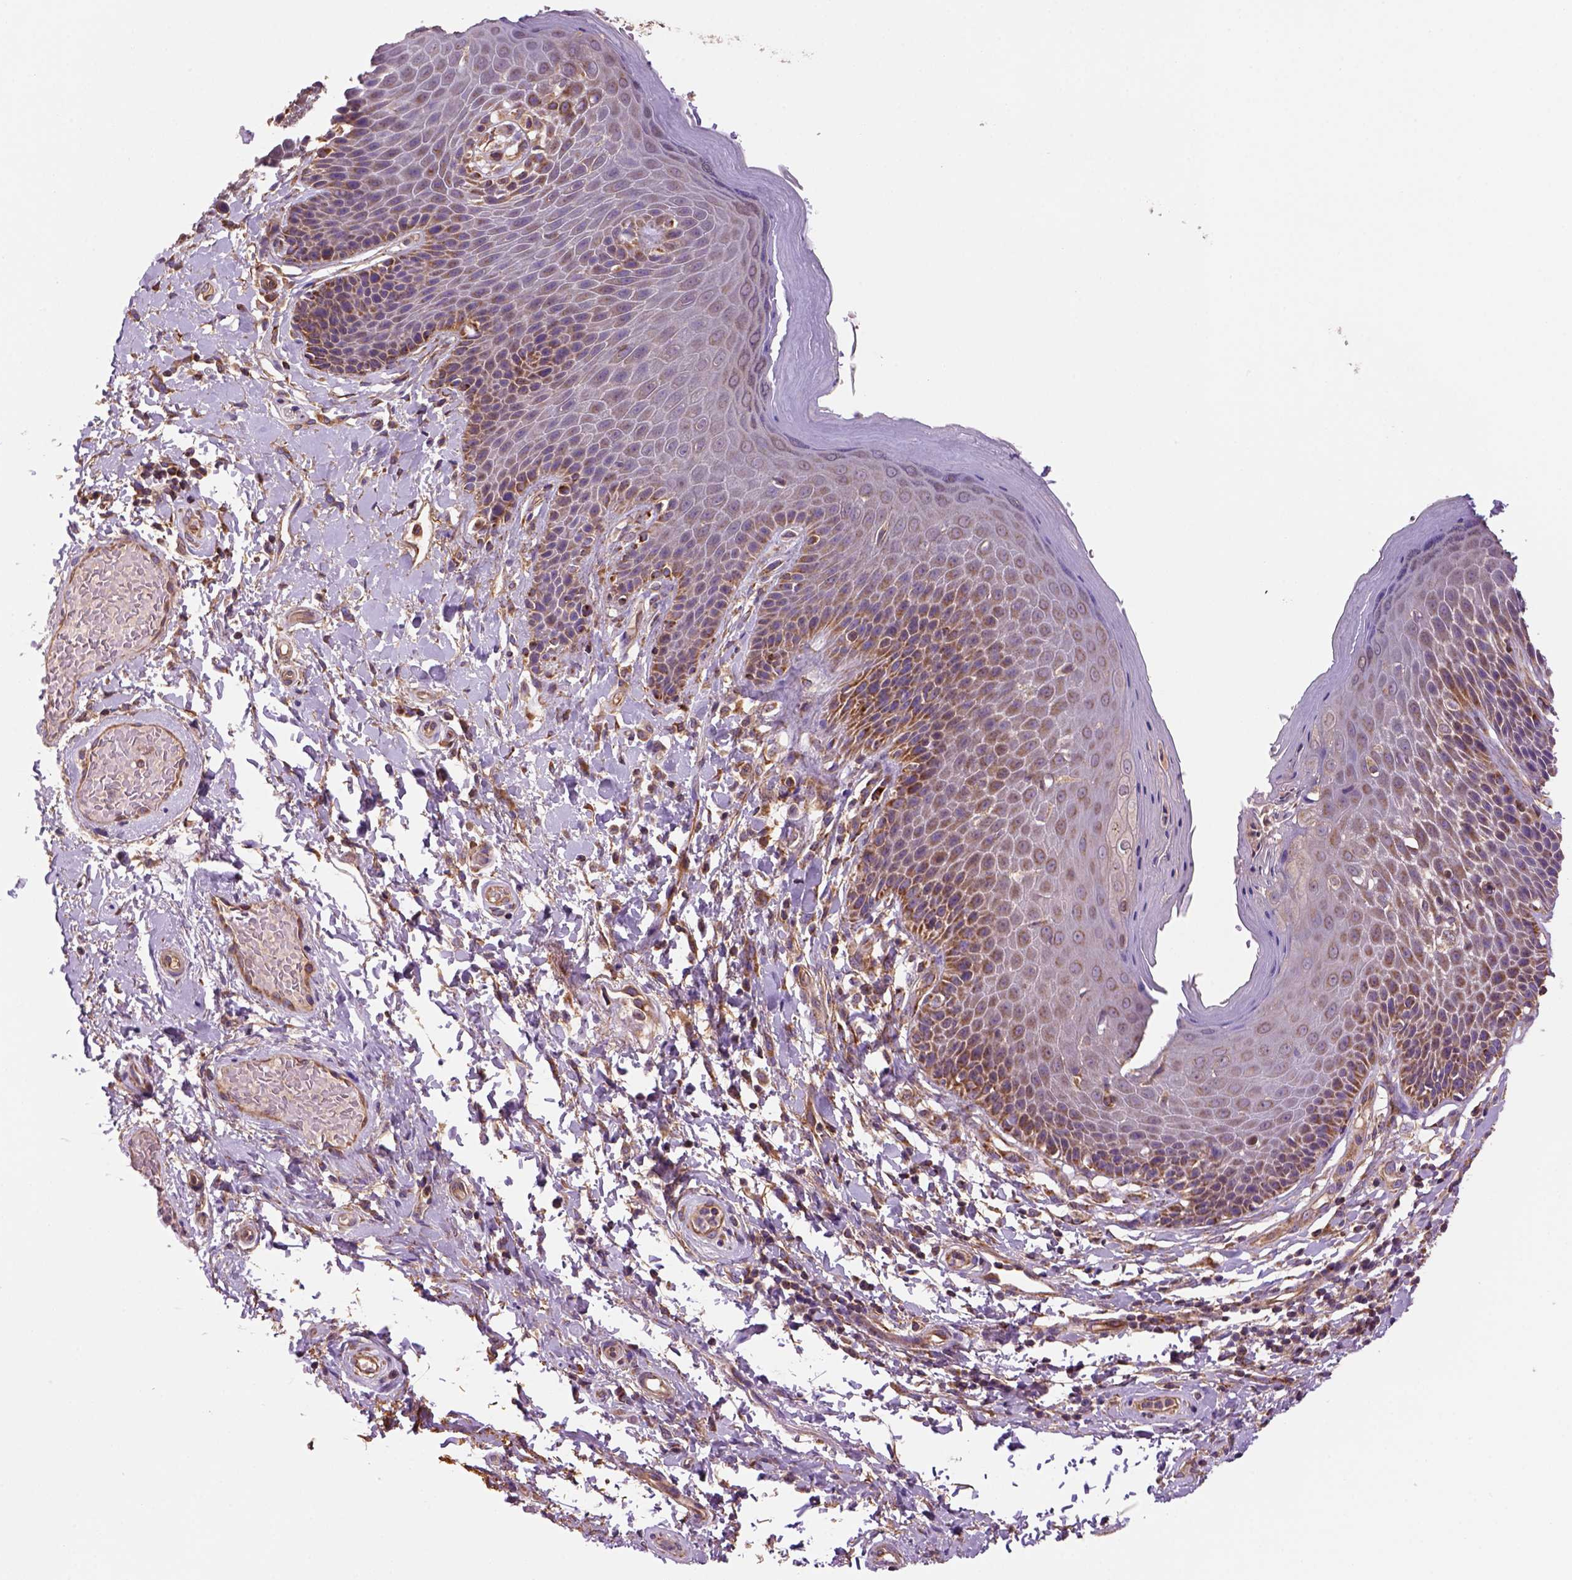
{"staining": {"intensity": "moderate", "quantity": "<25%", "location": "cytoplasmic/membranous"}, "tissue": "skin", "cell_type": "Epidermal cells", "image_type": "normal", "snomed": [{"axis": "morphology", "description": "Normal tissue, NOS"}, {"axis": "topography", "description": "Anal"}, {"axis": "topography", "description": "Peripheral nerve tissue"}], "caption": "Skin stained for a protein exhibits moderate cytoplasmic/membranous positivity in epidermal cells.", "gene": "WARS2", "patient": {"sex": "male", "age": 51}}